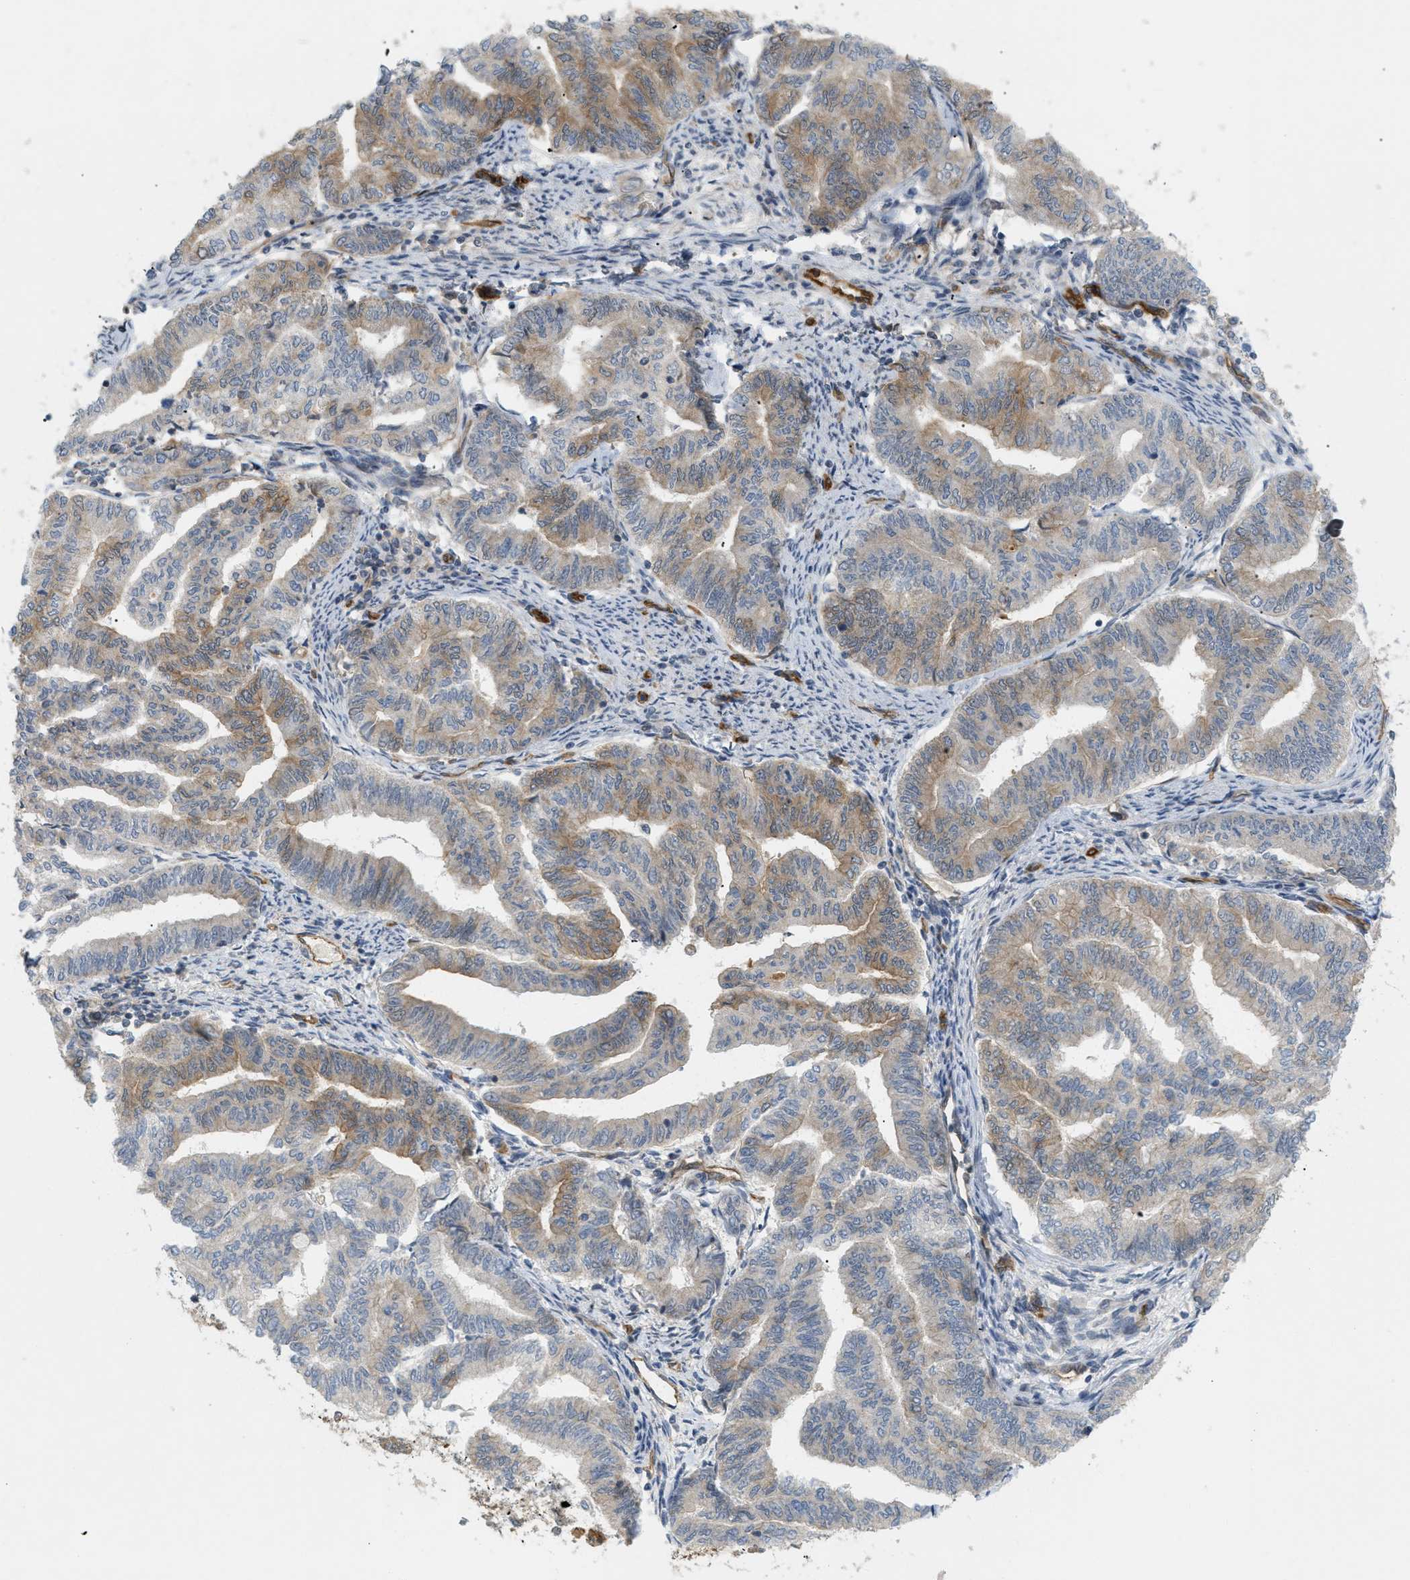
{"staining": {"intensity": "moderate", "quantity": "25%-75%", "location": "cytoplasmic/membranous"}, "tissue": "endometrial cancer", "cell_type": "Tumor cells", "image_type": "cancer", "snomed": [{"axis": "morphology", "description": "Adenocarcinoma, NOS"}, {"axis": "topography", "description": "Endometrium"}], "caption": "The photomicrograph displays immunohistochemical staining of endometrial cancer. There is moderate cytoplasmic/membranous staining is seen in about 25%-75% of tumor cells. Using DAB (brown) and hematoxylin (blue) stains, captured at high magnification using brightfield microscopy.", "gene": "PALMD", "patient": {"sex": "female", "age": 79}}